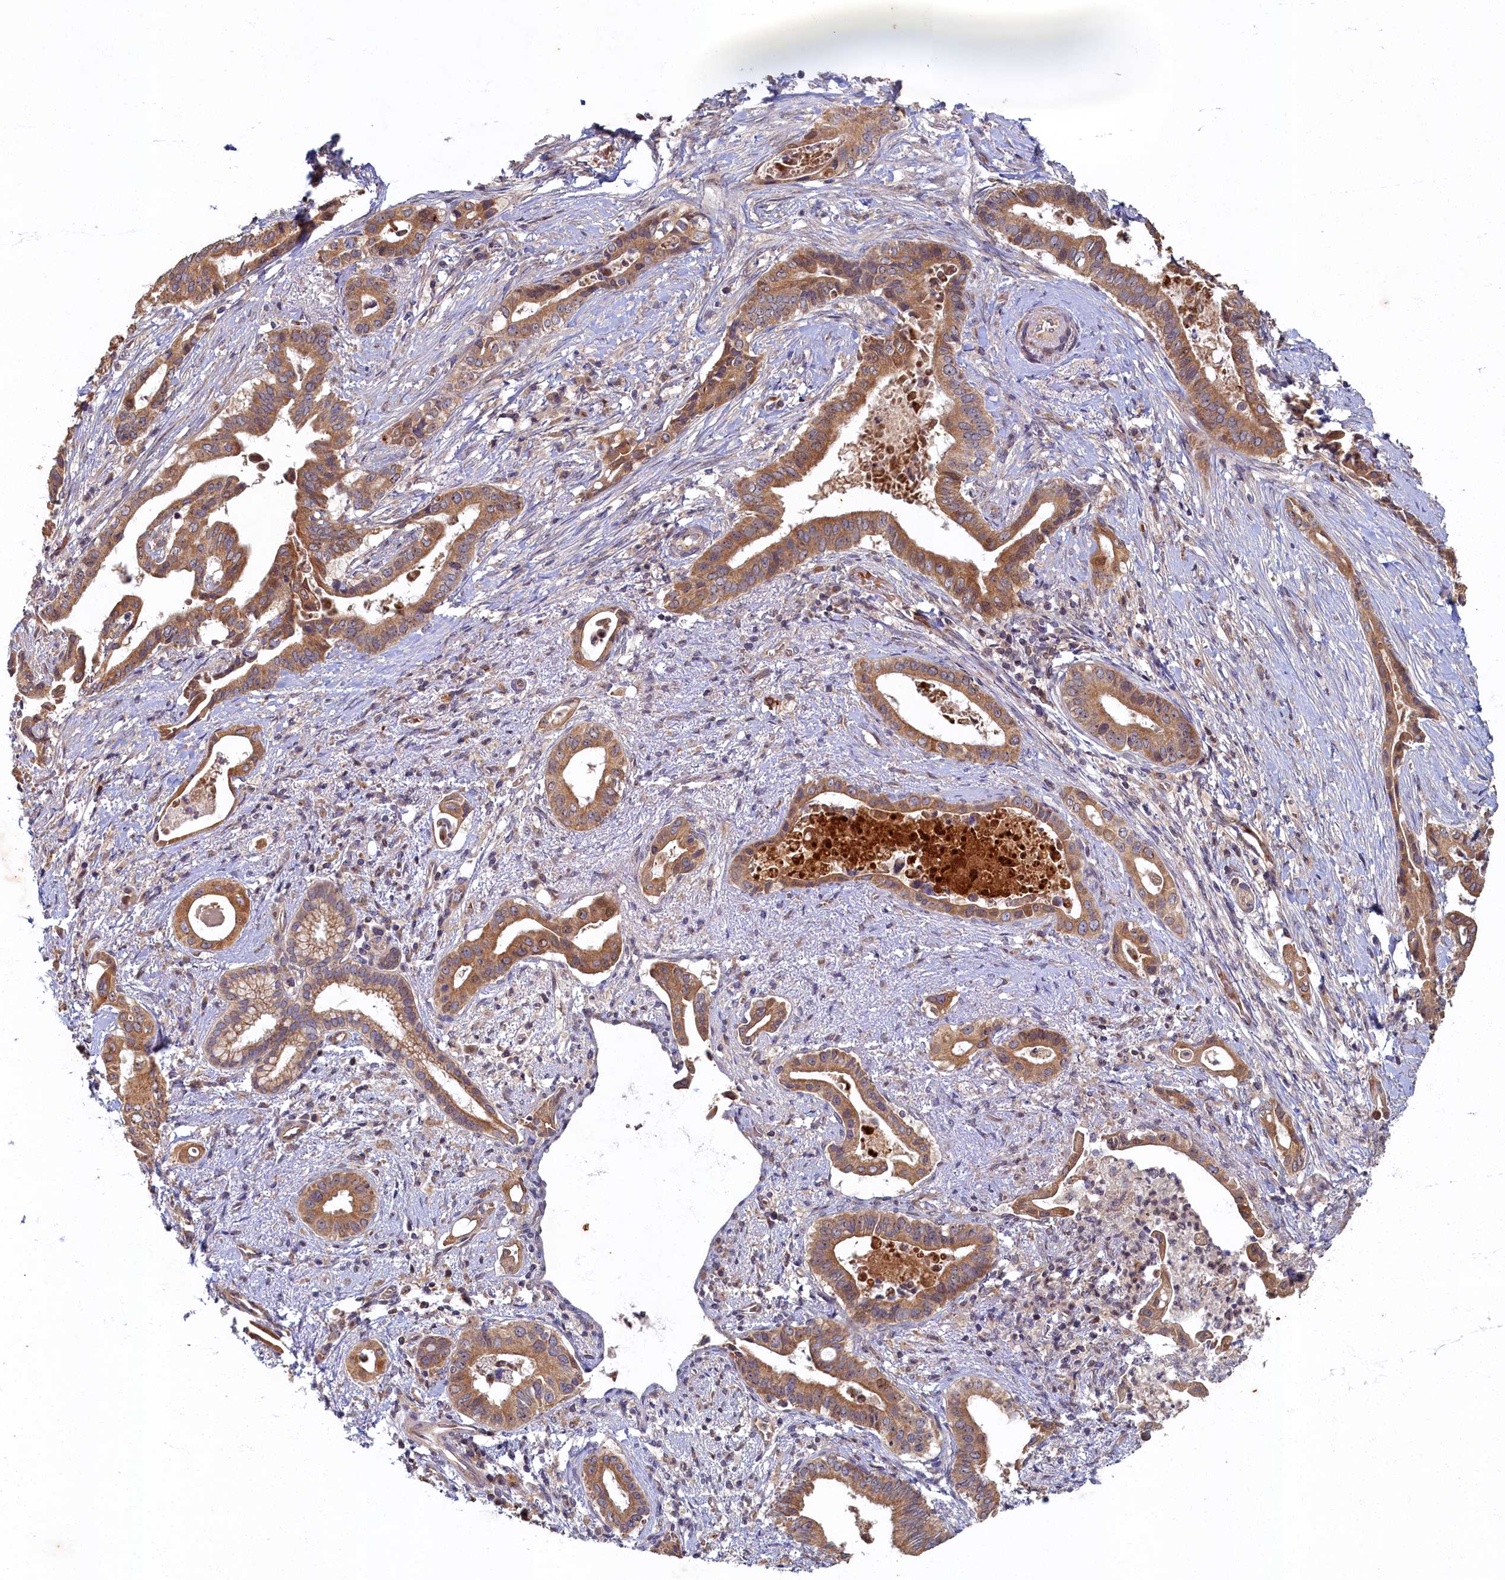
{"staining": {"intensity": "moderate", "quantity": ">75%", "location": "cytoplasmic/membranous"}, "tissue": "pancreatic cancer", "cell_type": "Tumor cells", "image_type": "cancer", "snomed": [{"axis": "morphology", "description": "Adenocarcinoma, NOS"}, {"axis": "topography", "description": "Pancreas"}], "caption": "Pancreatic cancer was stained to show a protein in brown. There is medium levels of moderate cytoplasmic/membranous expression in about >75% of tumor cells.", "gene": "CEP20", "patient": {"sex": "female", "age": 77}}